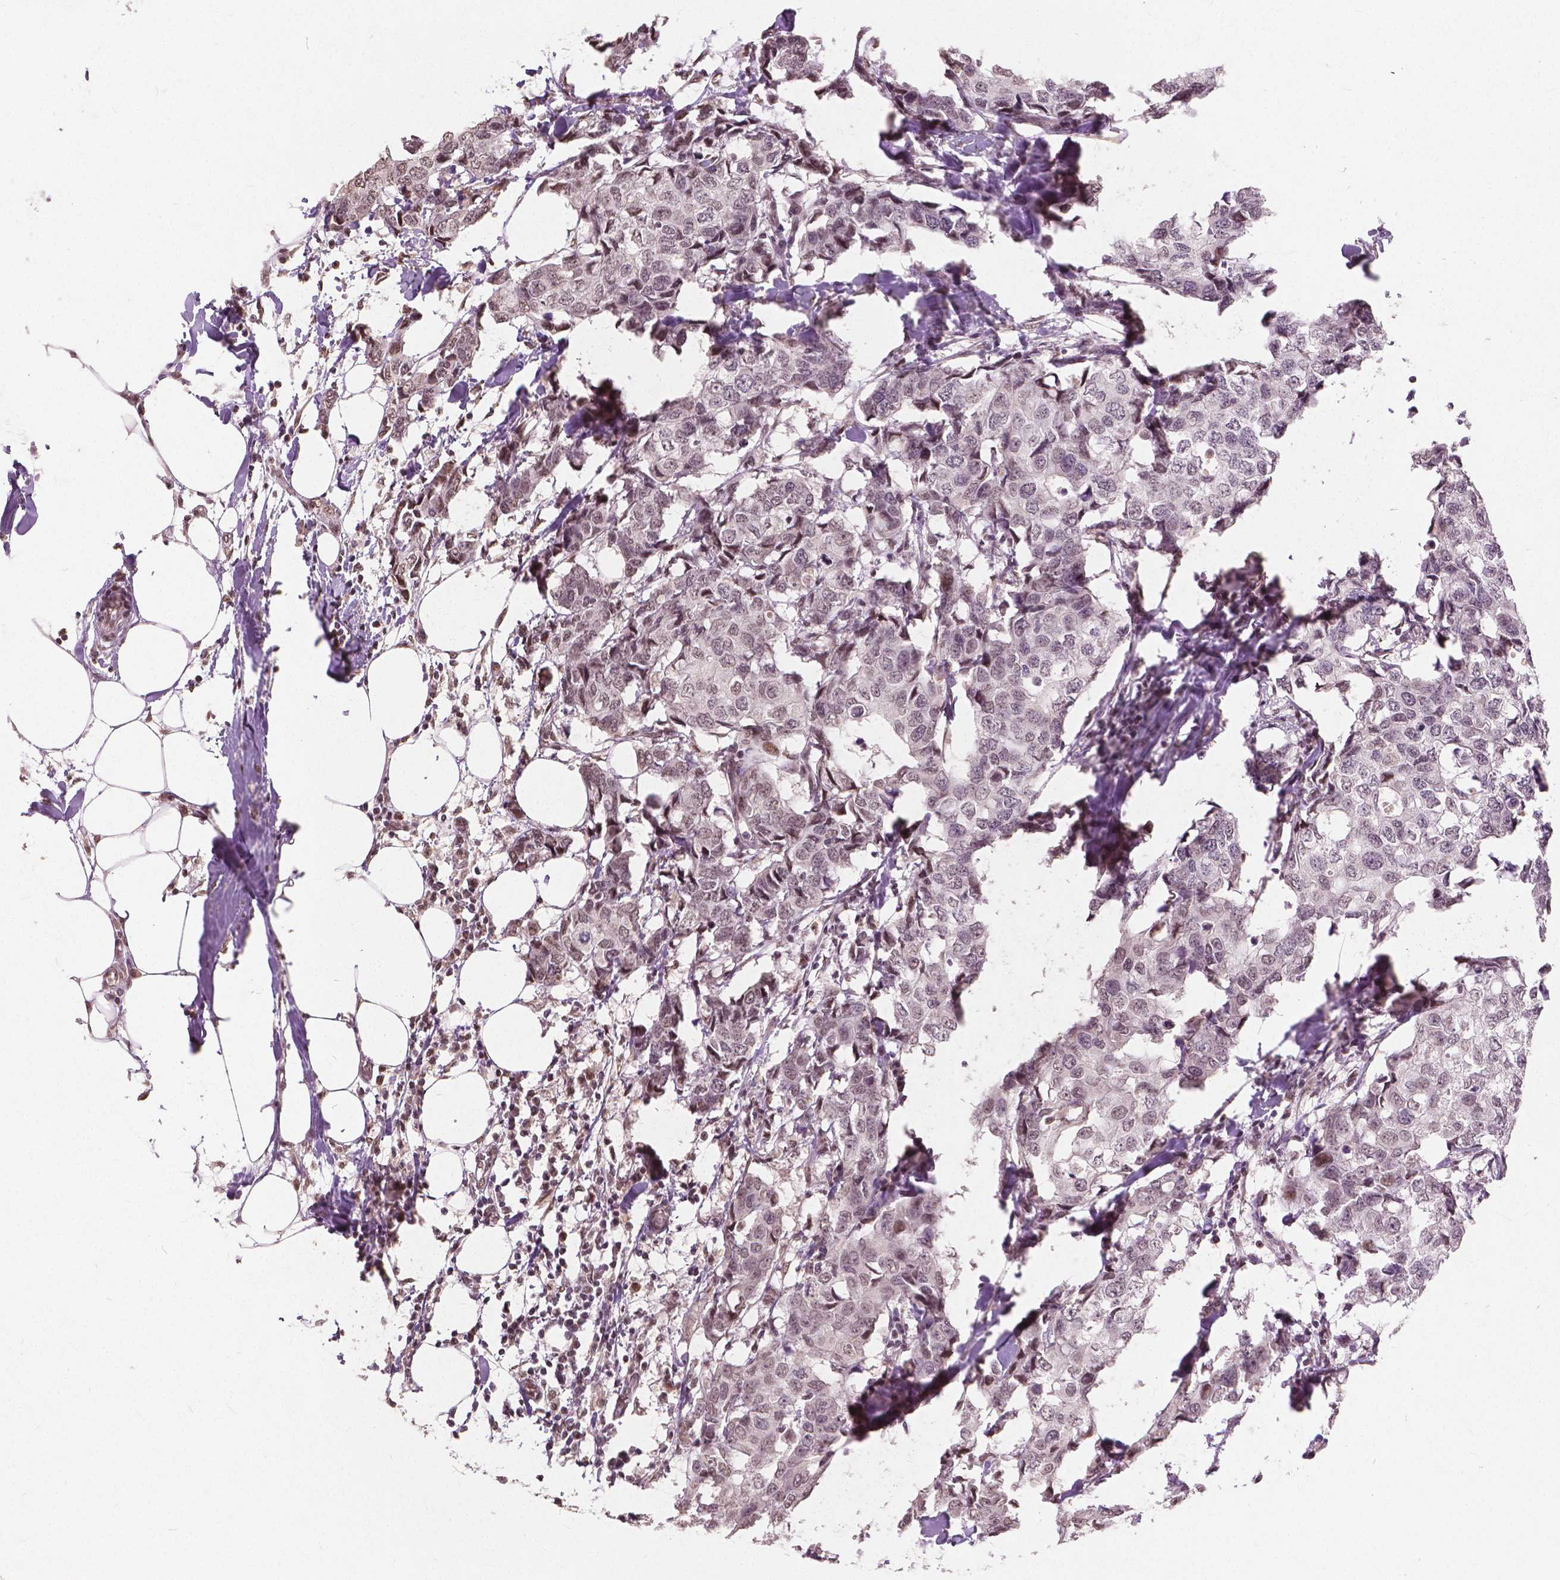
{"staining": {"intensity": "weak", "quantity": "25%-75%", "location": "nuclear"}, "tissue": "breast cancer", "cell_type": "Tumor cells", "image_type": "cancer", "snomed": [{"axis": "morphology", "description": "Duct carcinoma"}, {"axis": "topography", "description": "Breast"}], "caption": "Weak nuclear staining for a protein is present in approximately 25%-75% of tumor cells of breast cancer (infiltrating ductal carcinoma) using immunohistochemistry.", "gene": "HOXA10", "patient": {"sex": "female", "age": 27}}